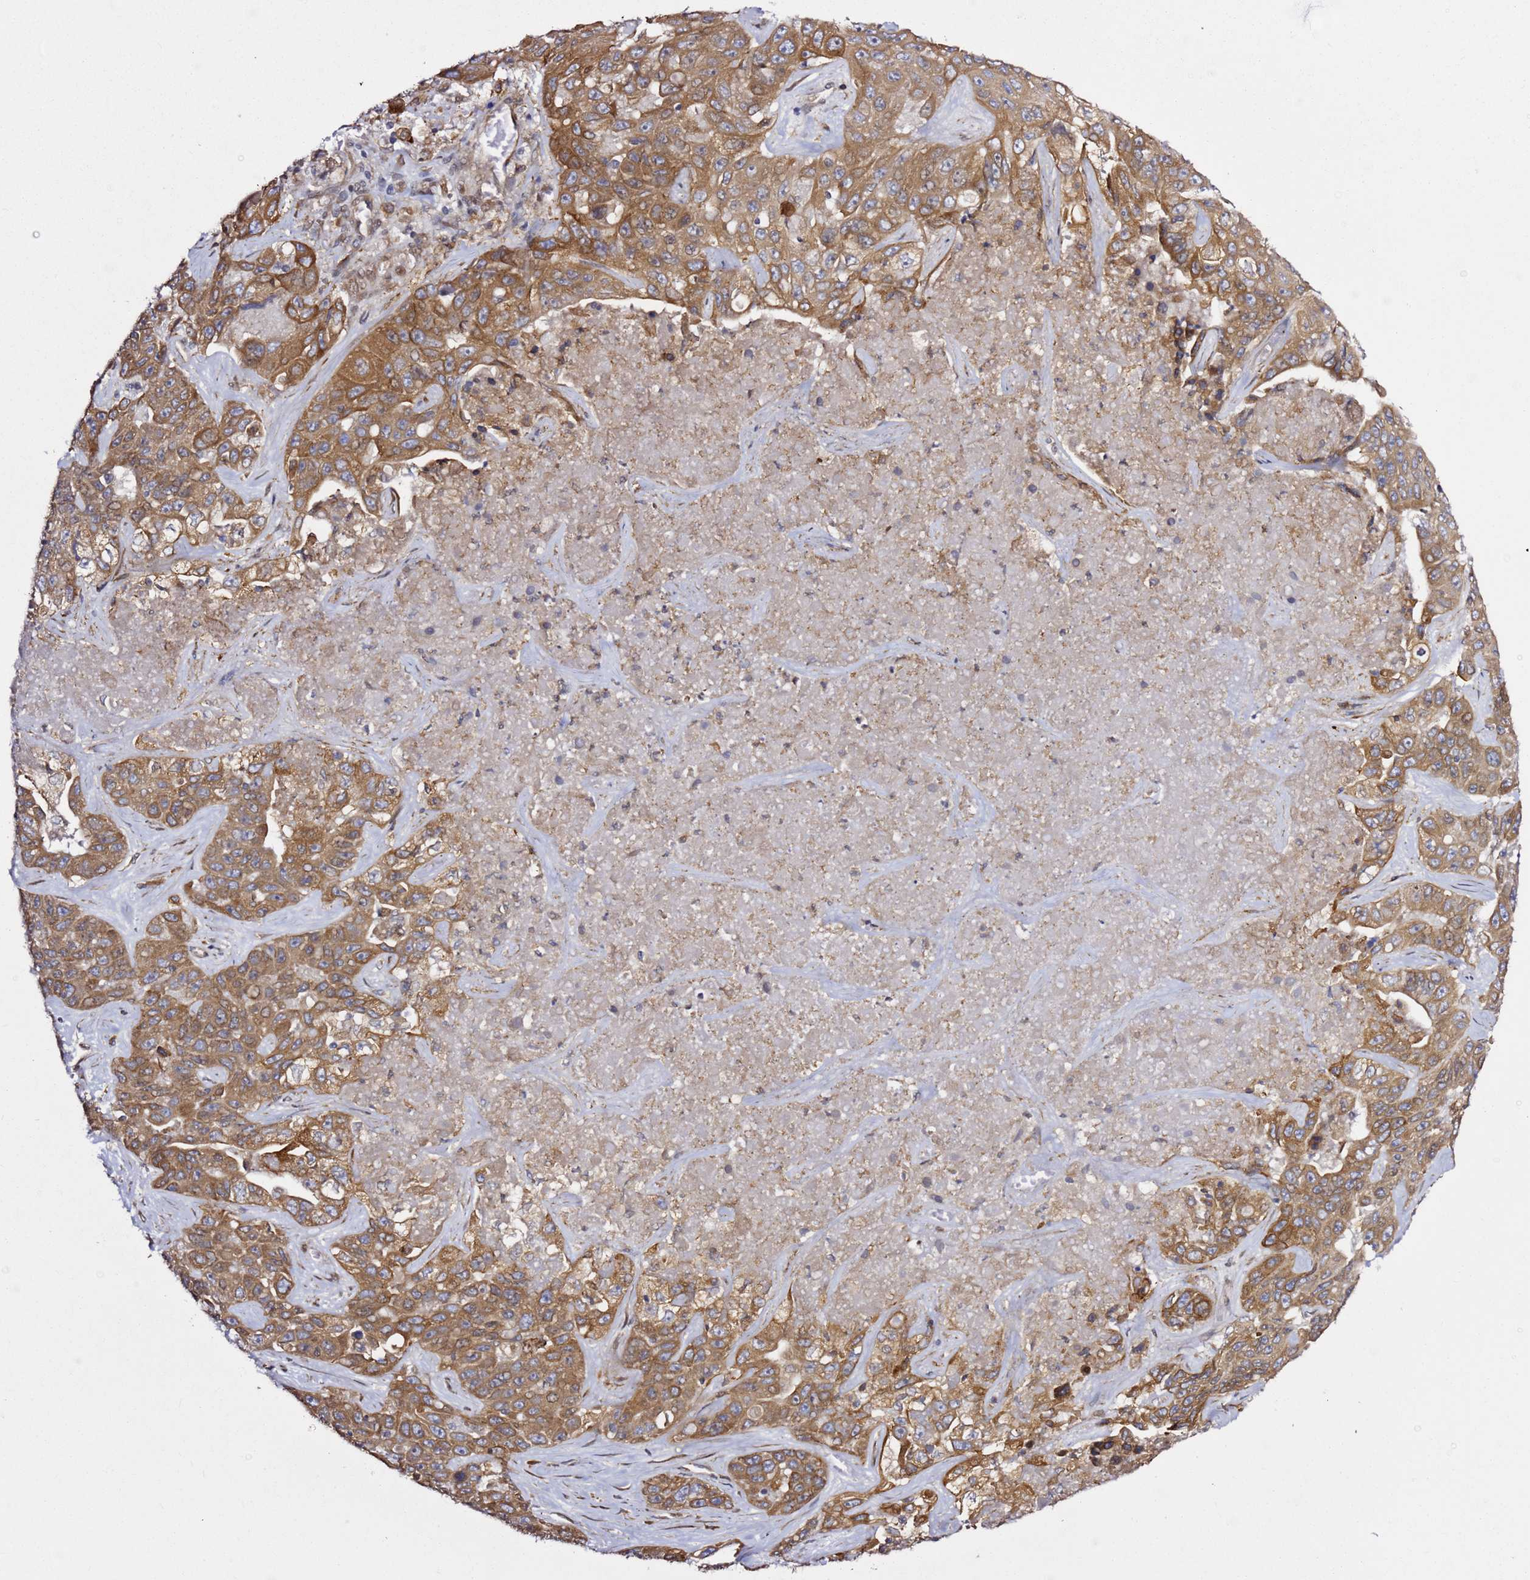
{"staining": {"intensity": "moderate", "quantity": ">75%", "location": "cytoplasmic/membranous"}, "tissue": "liver cancer", "cell_type": "Tumor cells", "image_type": "cancer", "snomed": [{"axis": "morphology", "description": "Cholangiocarcinoma"}, {"axis": "topography", "description": "Liver"}], "caption": "Protein staining of liver cancer (cholangiocarcinoma) tissue exhibits moderate cytoplasmic/membranous positivity in approximately >75% of tumor cells.", "gene": "PRKAB2", "patient": {"sex": "female", "age": 52}}